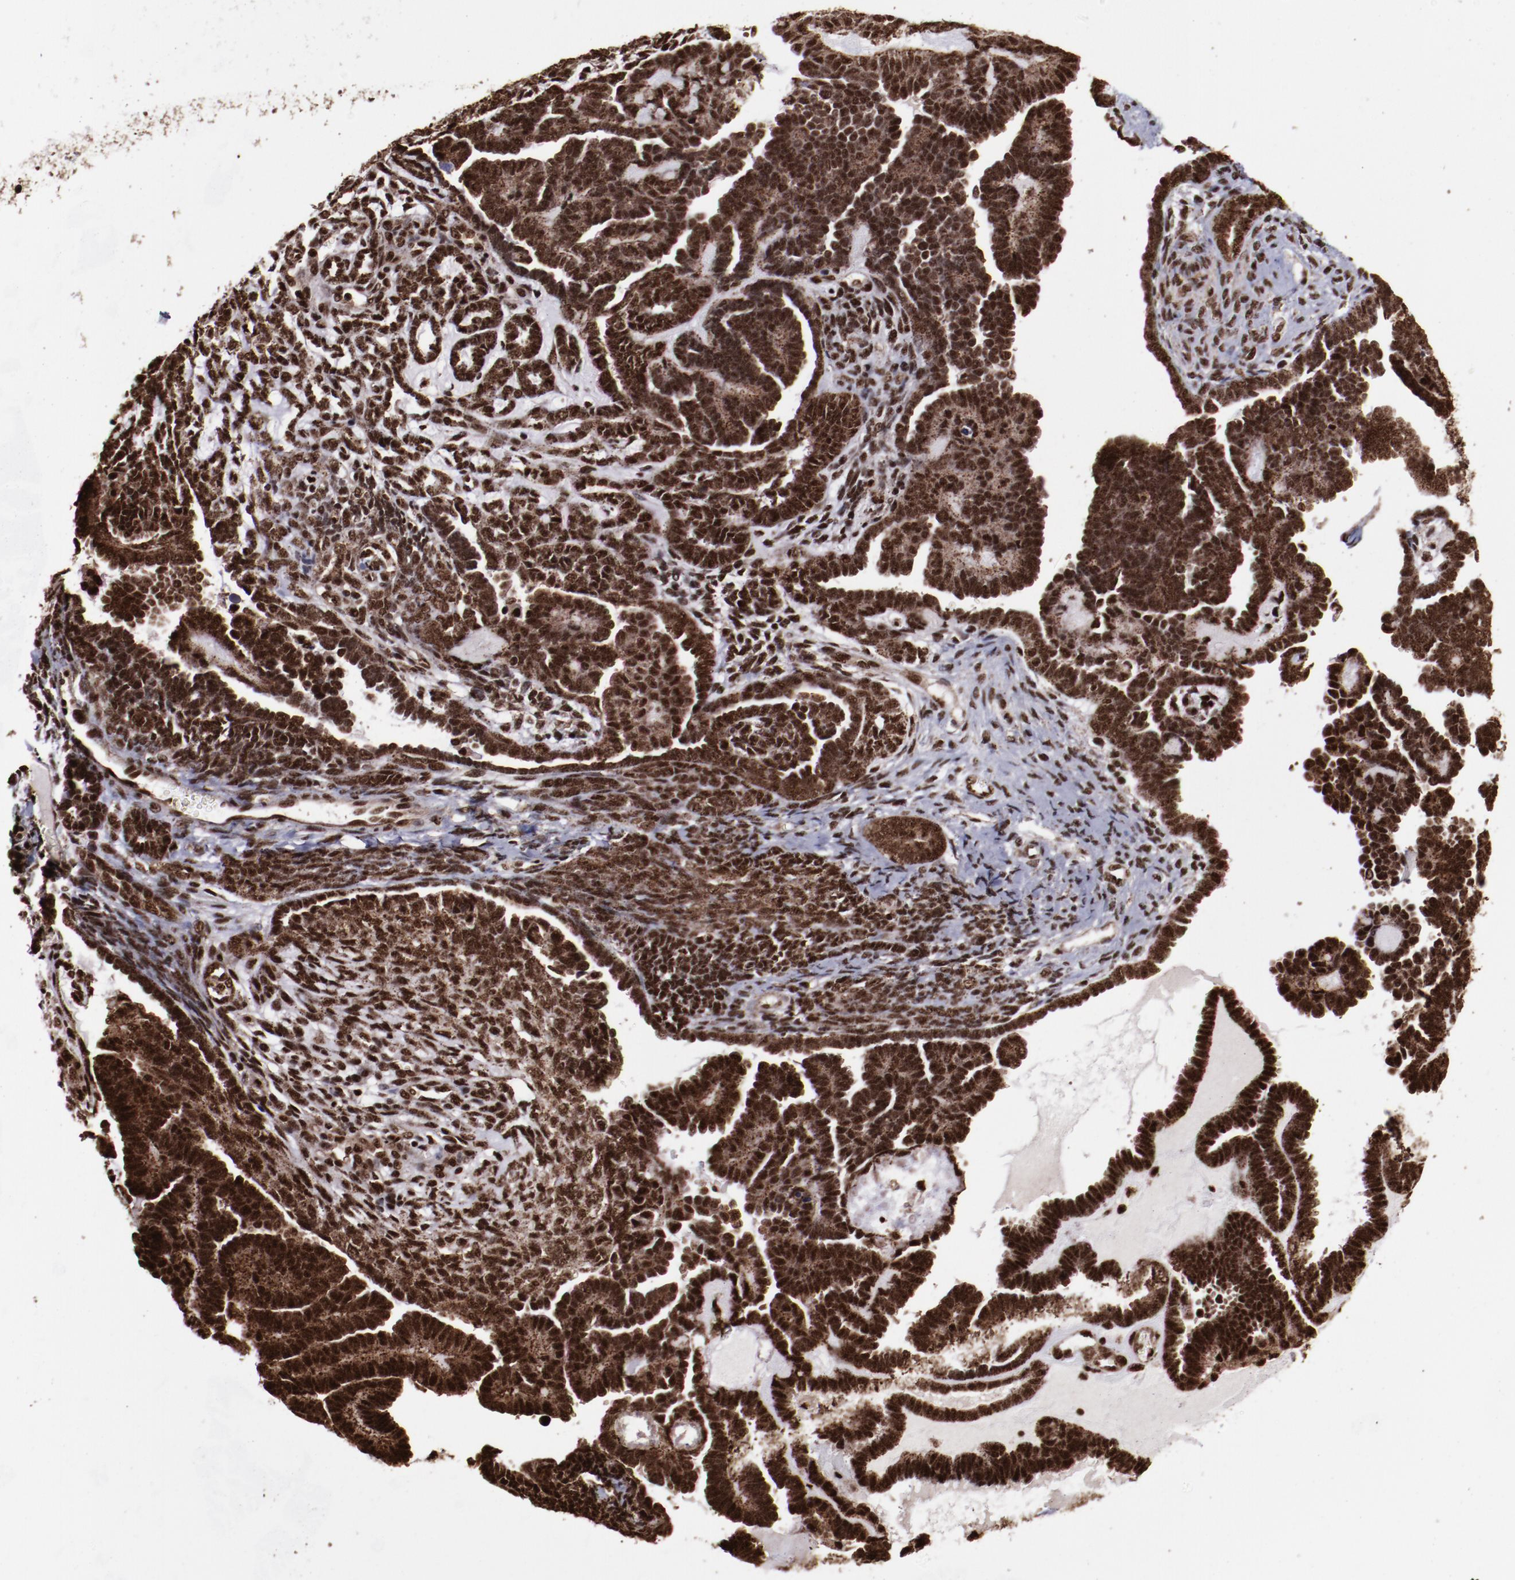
{"staining": {"intensity": "strong", "quantity": ">75%", "location": "cytoplasmic/membranous,nuclear"}, "tissue": "endometrial cancer", "cell_type": "Tumor cells", "image_type": "cancer", "snomed": [{"axis": "morphology", "description": "Neoplasm, malignant, NOS"}, {"axis": "topography", "description": "Endometrium"}], "caption": "Protein staining demonstrates strong cytoplasmic/membranous and nuclear expression in approximately >75% of tumor cells in endometrial cancer (malignant neoplasm).", "gene": "SNW1", "patient": {"sex": "female", "age": 74}}